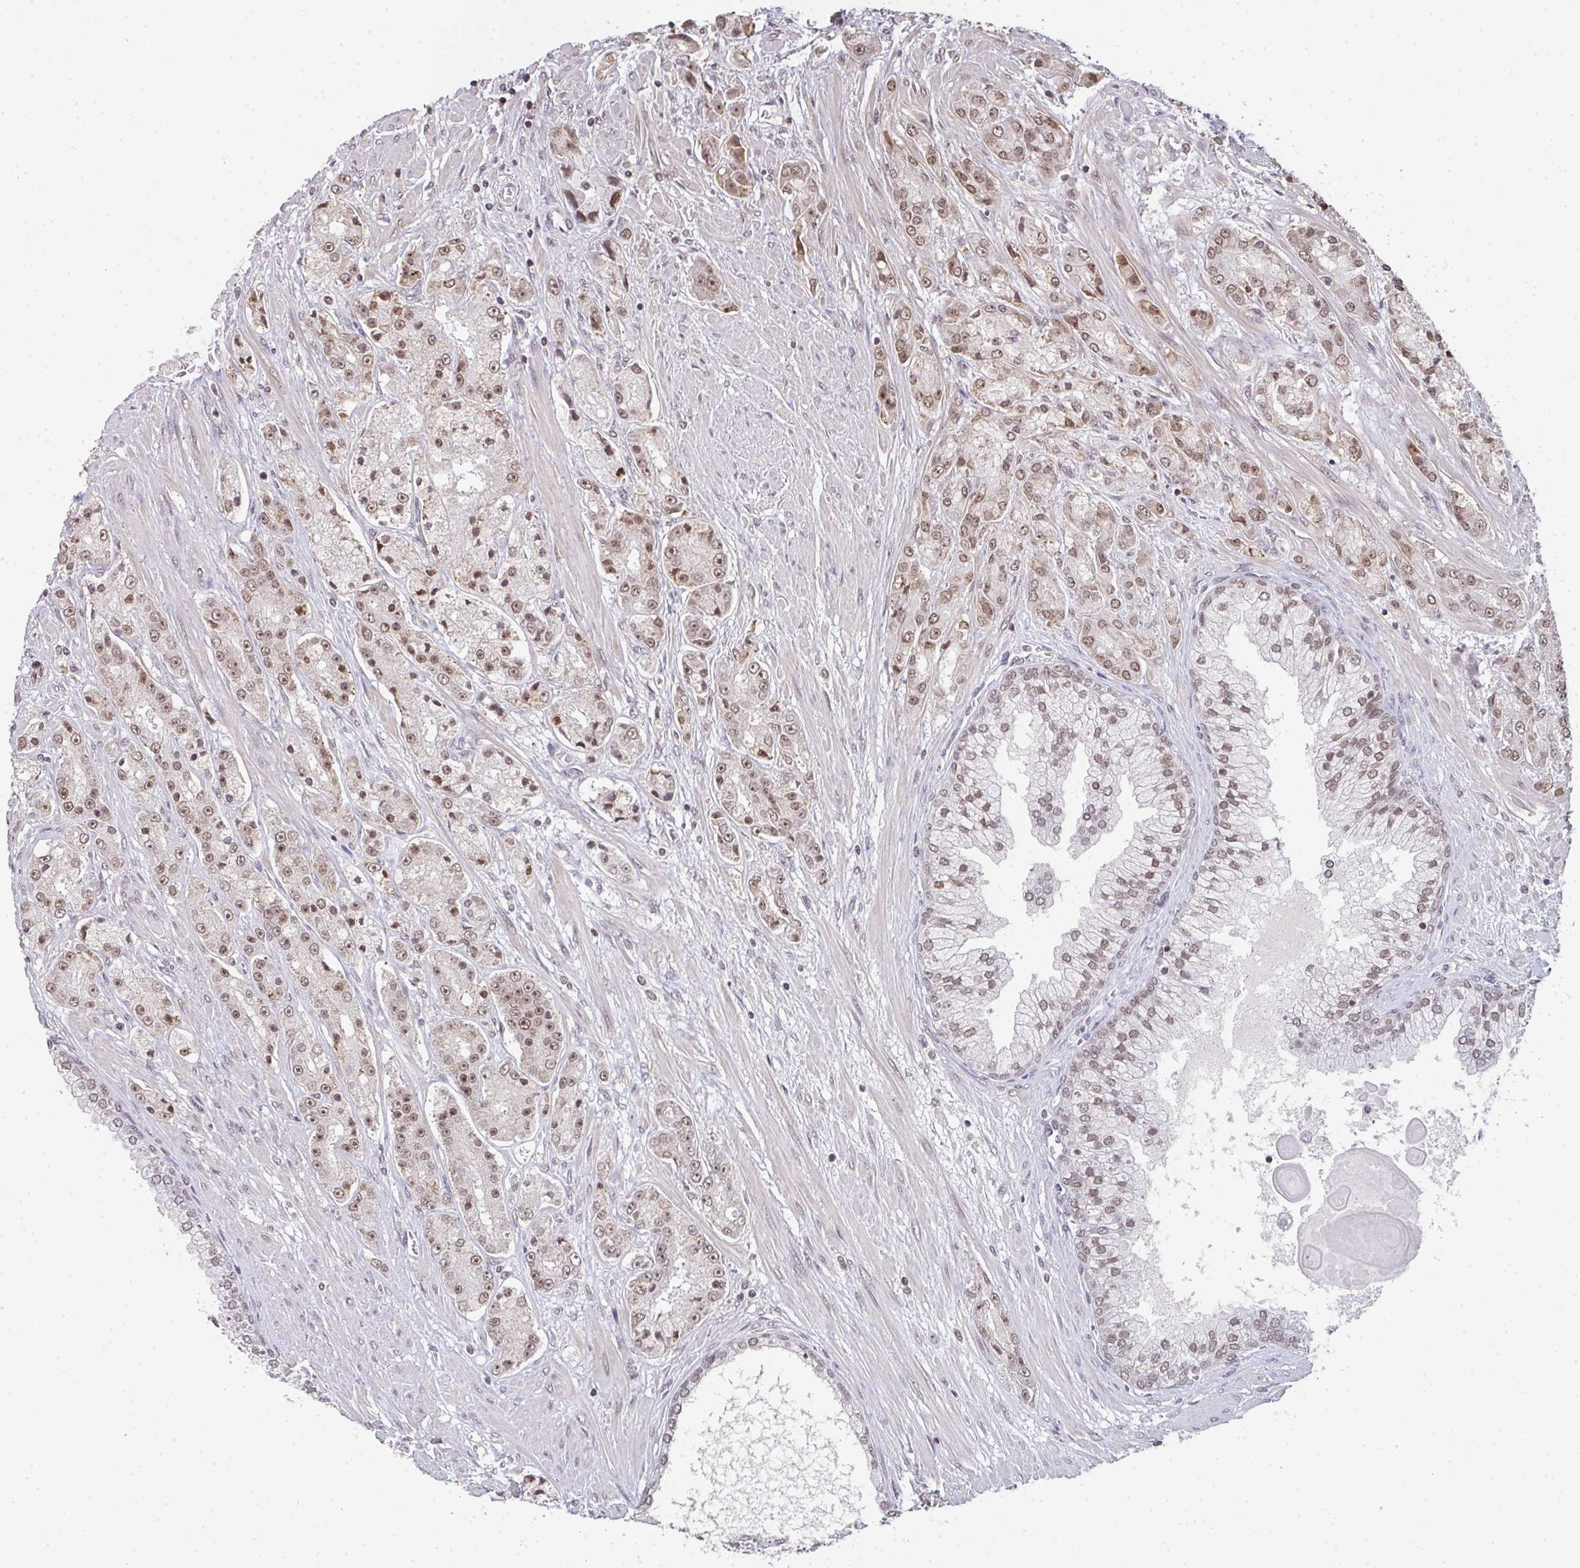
{"staining": {"intensity": "moderate", "quantity": ">75%", "location": "nuclear"}, "tissue": "prostate cancer", "cell_type": "Tumor cells", "image_type": "cancer", "snomed": [{"axis": "morphology", "description": "Adenocarcinoma, High grade"}, {"axis": "topography", "description": "Prostate"}], "caption": "A medium amount of moderate nuclear staining is seen in approximately >75% of tumor cells in prostate cancer tissue.", "gene": "DKC1", "patient": {"sex": "male", "age": 67}}